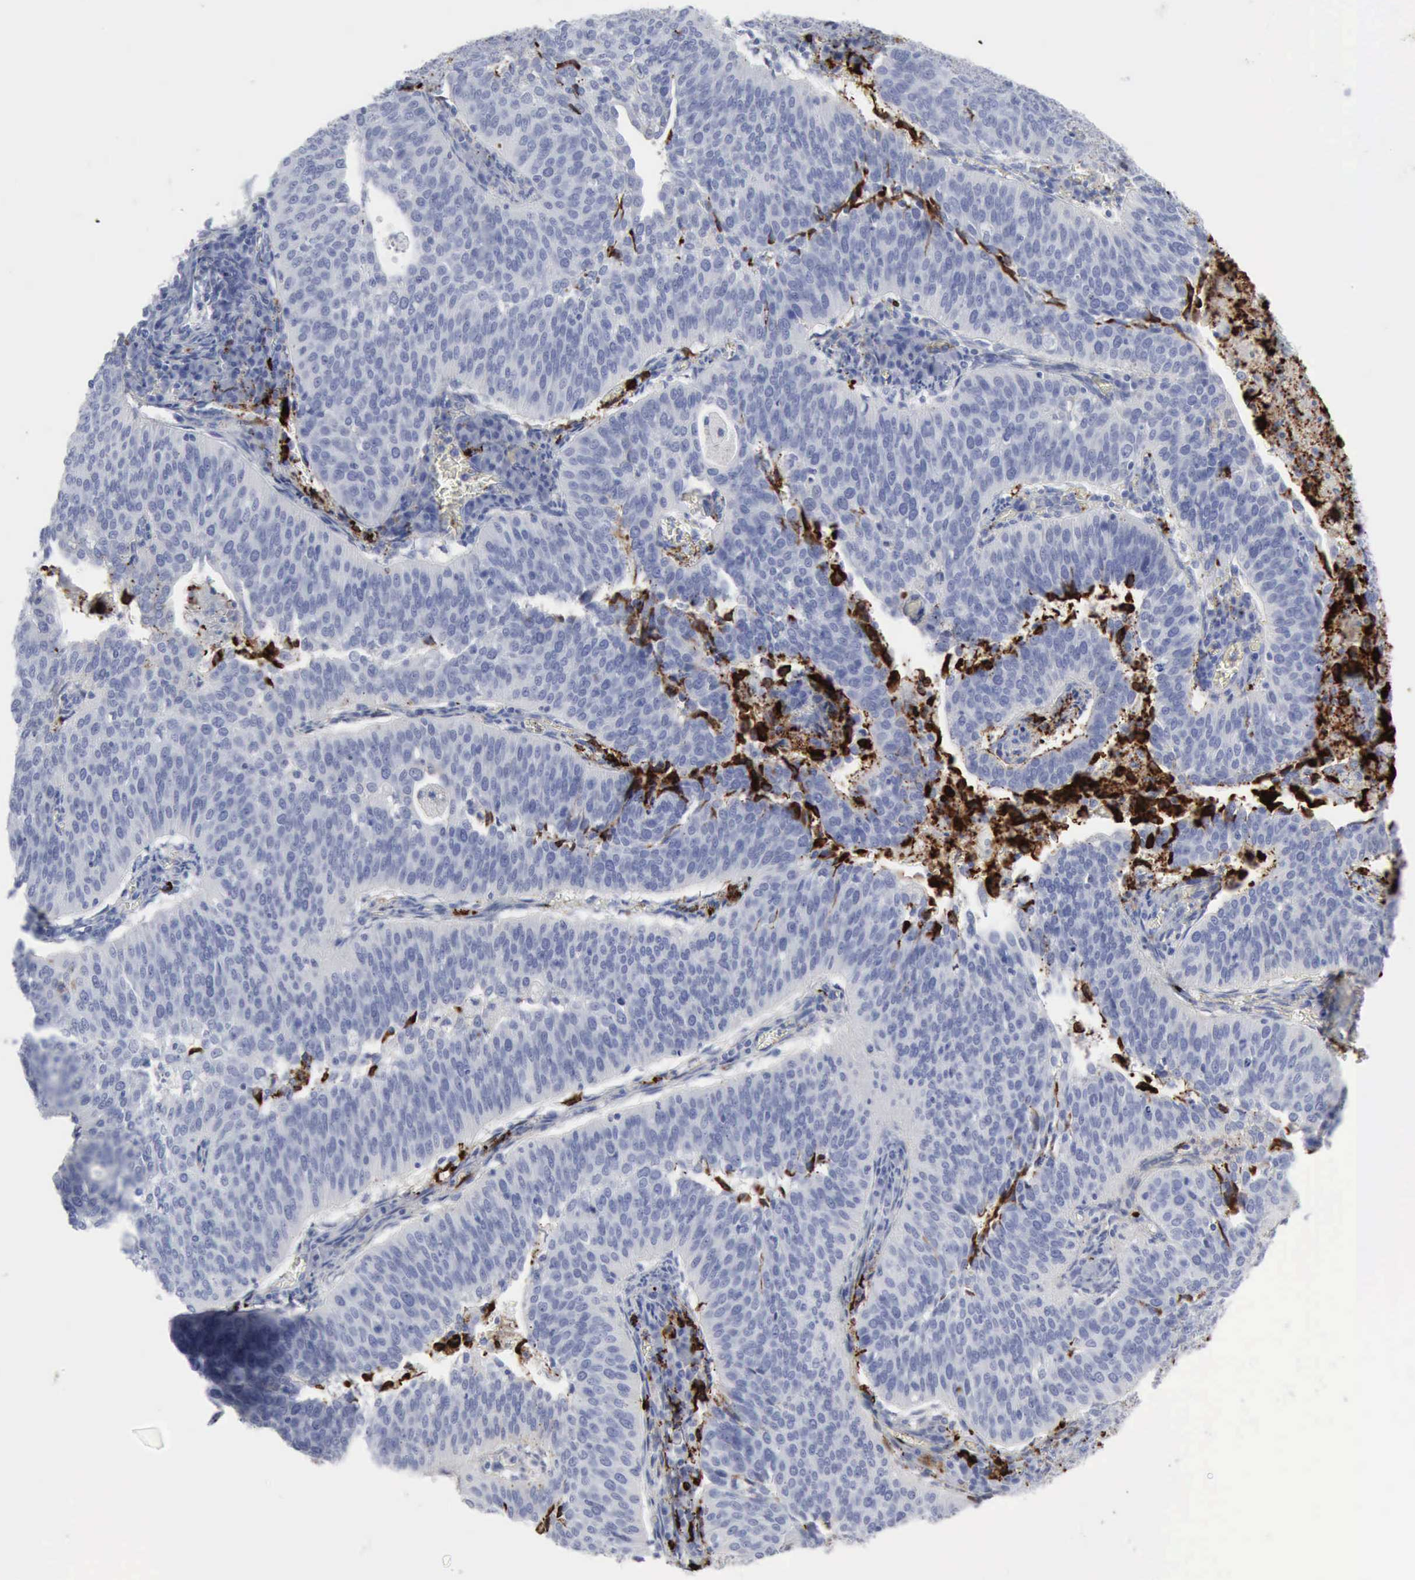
{"staining": {"intensity": "negative", "quantity": "none", "location": "none"}, "tissue": "cervical cancer", "cell_type": "Tumor cells", "image_type": "cancer", "snomed": [{"axis": "morphology", "description": "Squamous cell carcinoma, NOS"}, {"axis": "topography", "description": "Cervix"}], "caption": "The histopathology image displays no significant staining in tumor cells of cervical cancer (squamous cell carcinoma).", "gene": "C4BPA", "patient": {"sex": "female", "age": 39}}